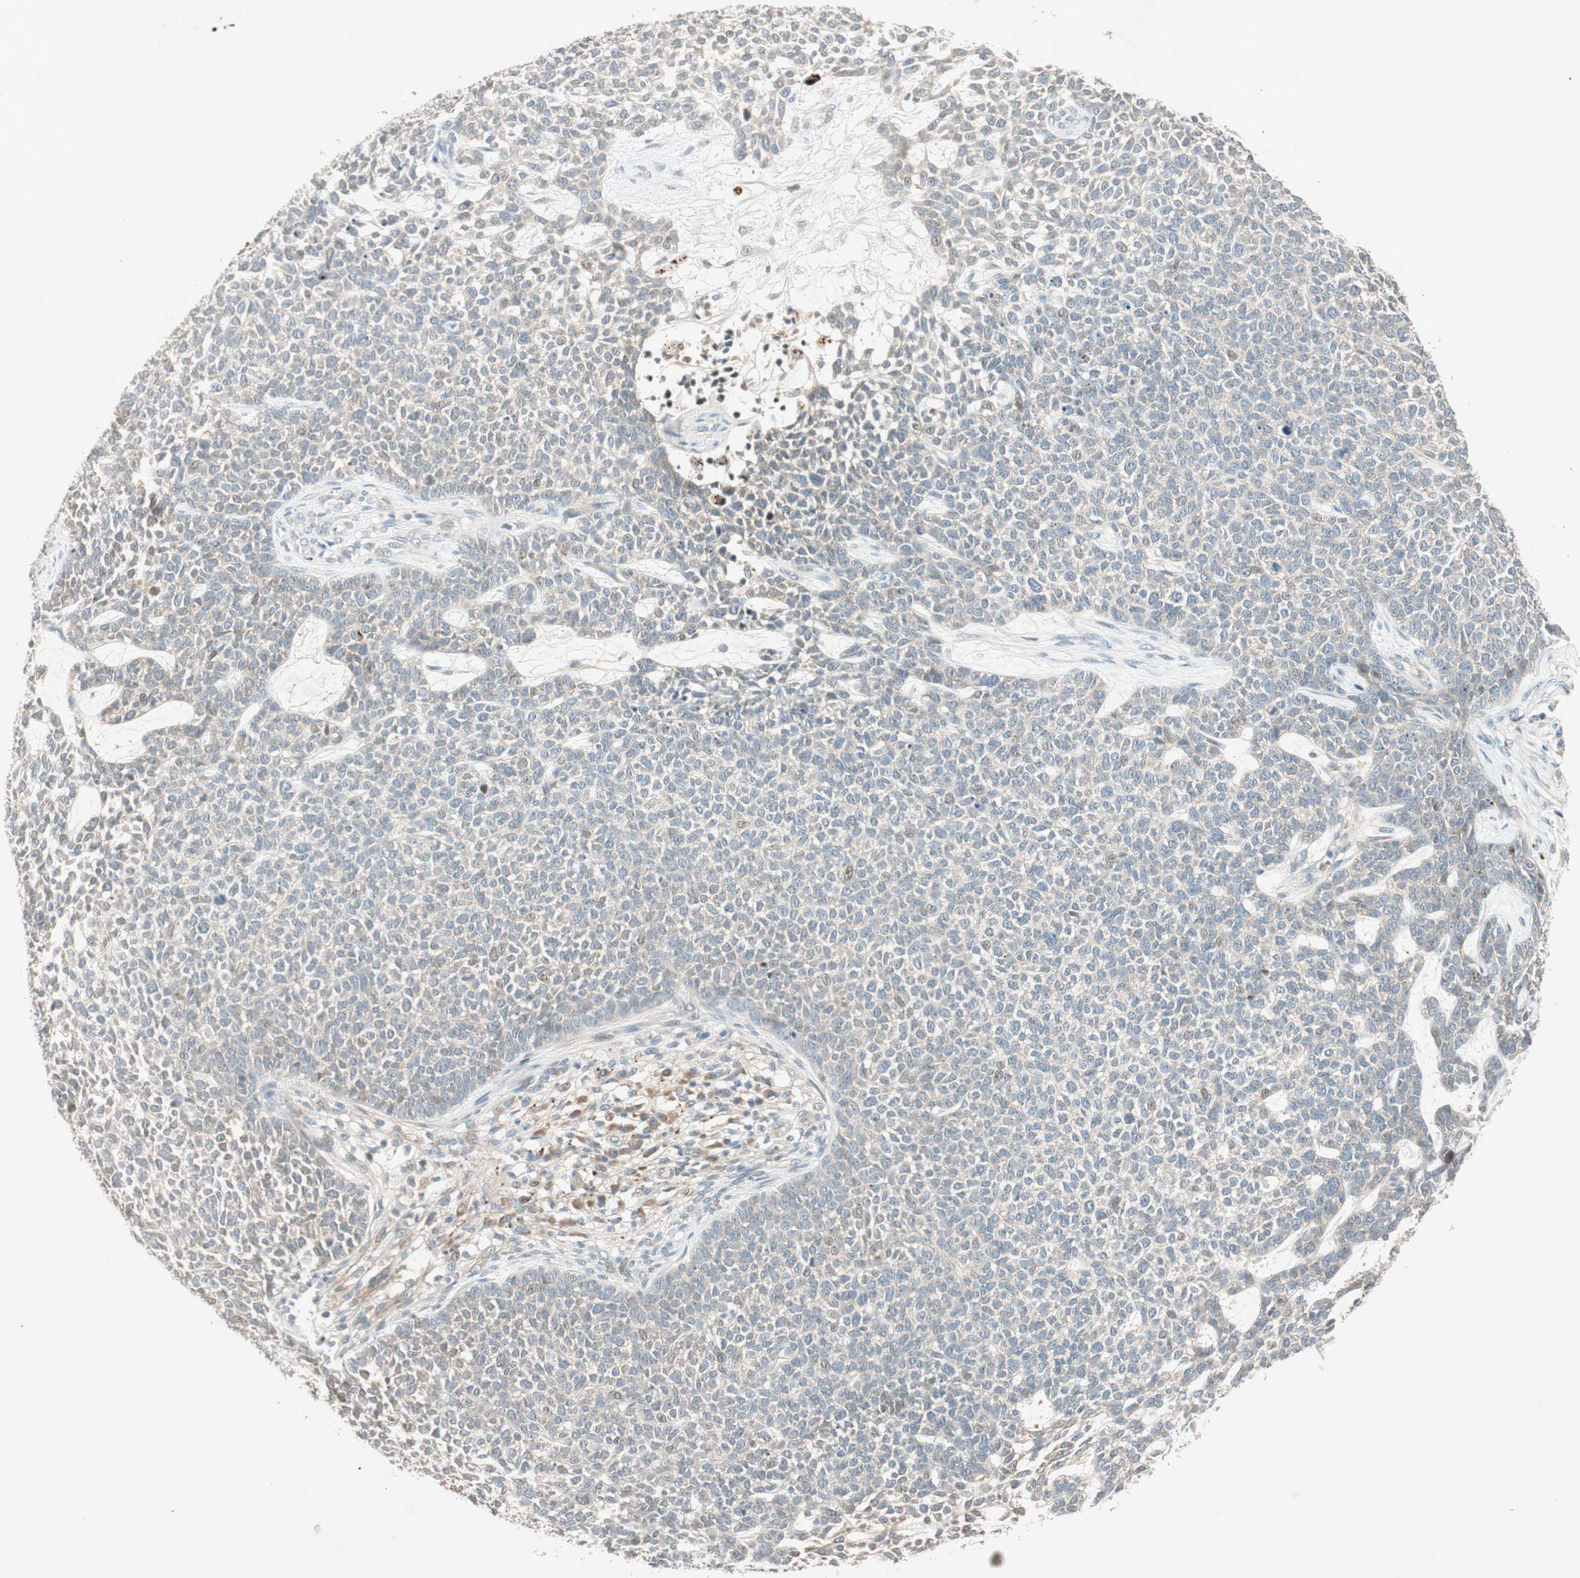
{"staining": {"intensity": "negative", "quantity": "none", "location": "none"}, "tissue": "skin cancer", "cell_type": "Tumor cells", "image_type": "cancer", "snomed": [{"axis": "morphology", "description": "Basal cell carcinoma"}, {"axis": "topography", "description": "Skin"}], "caption": "Immunohistochemistry (IHC) of human basal cell carcinoma (skin) displays no positivity in tumor cells.", "gene": "EPHA6", "patient": {"sex": "female", "age": 84}}